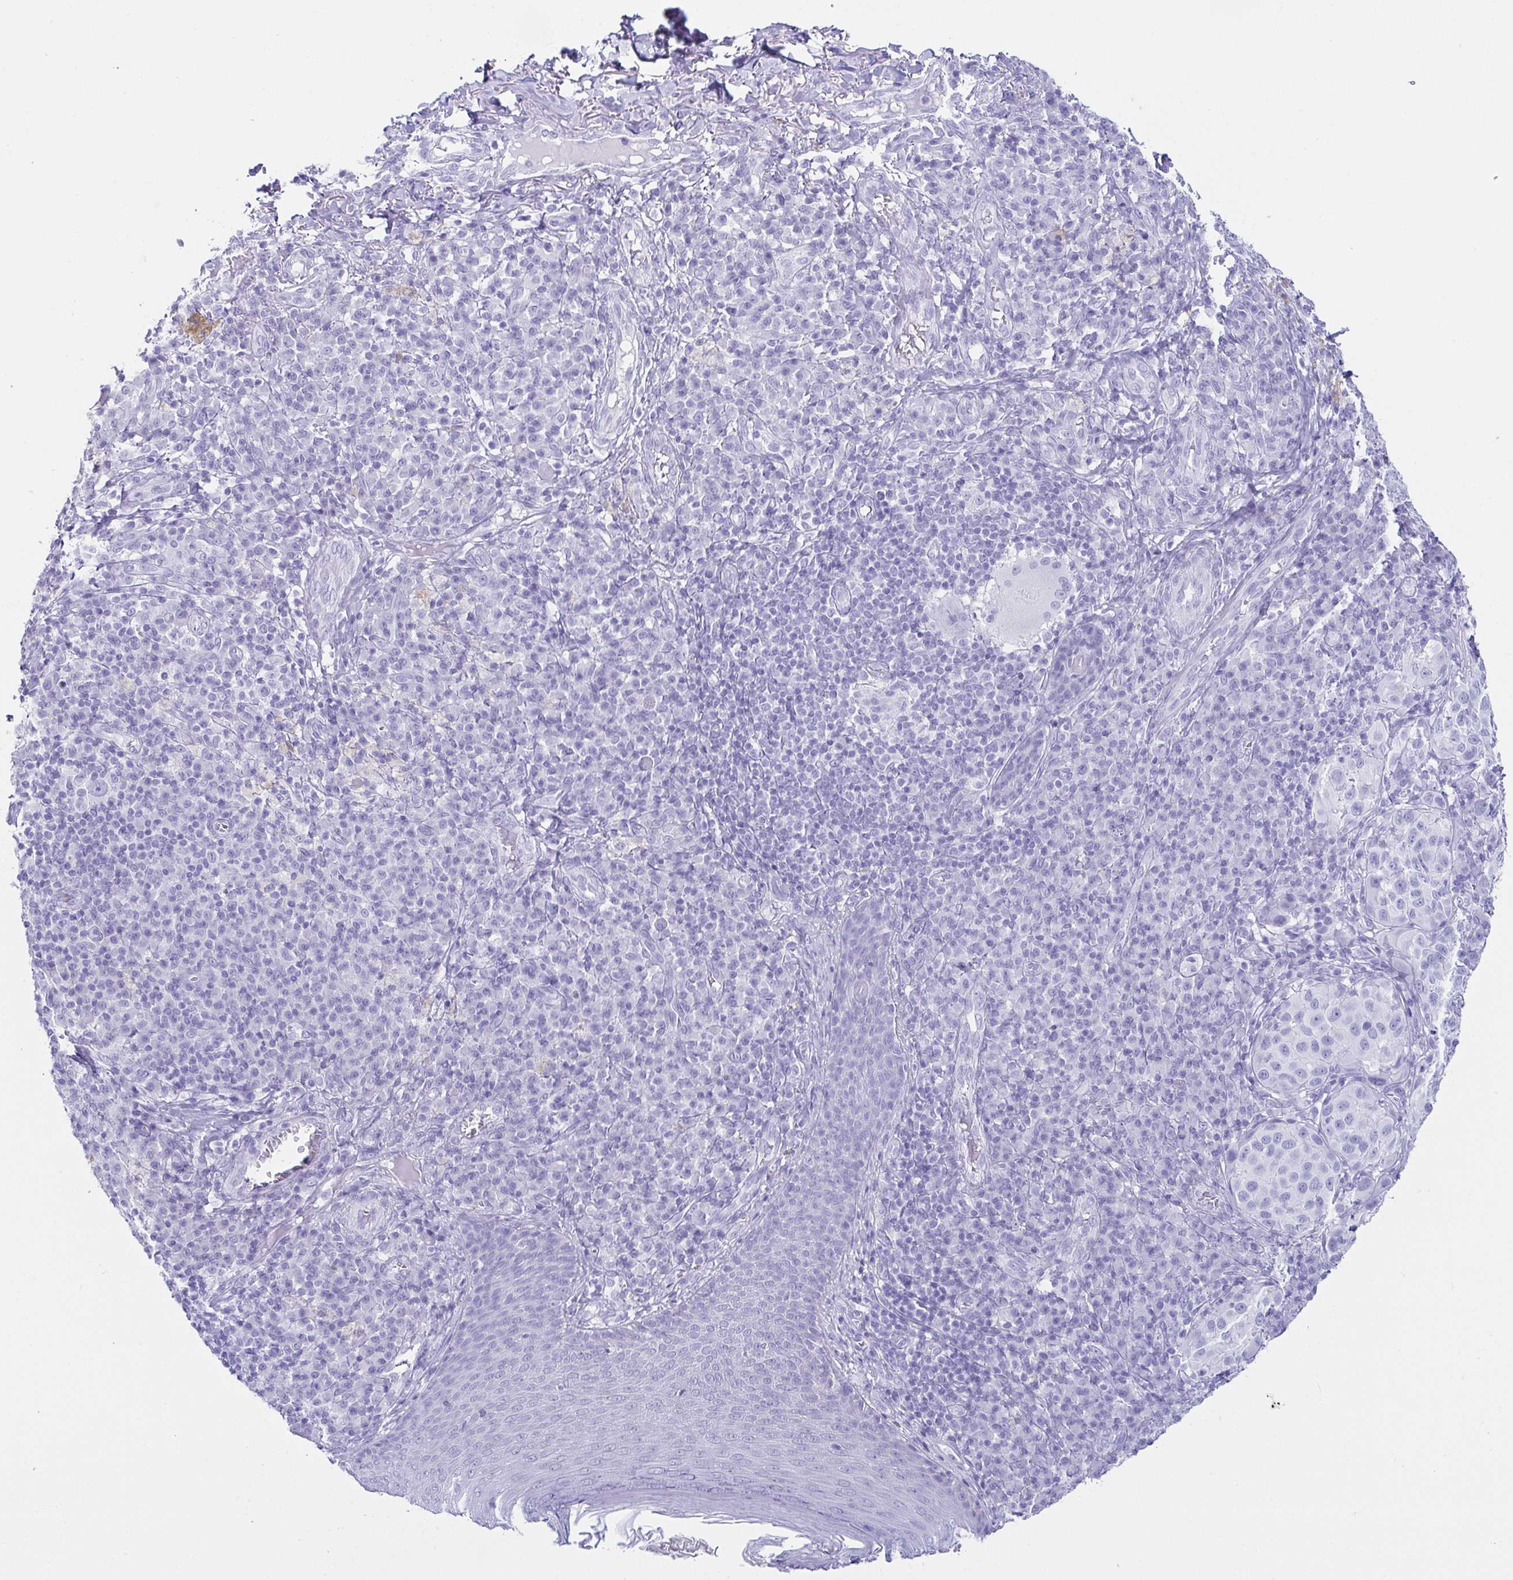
{"staining": {"intensity": "negative", "quantity": "none", "location": "none"}, "tissue": "melanoma", "cell_type": "Tumor cells", "image_type": "cancer", "snomed": [{"axis": "morphology", "description": "Malignant melanoma, NOS"}, {"axis": "topography", "description": "Skin"}], "caption": "Immunohistochemistry (IHC) micrograph of human melanoma stained for a protein (brown), which demonstrates no expression in tumor cells.", "gene": "CD164L2", "patient": {"sex": "male", "age": 38}}